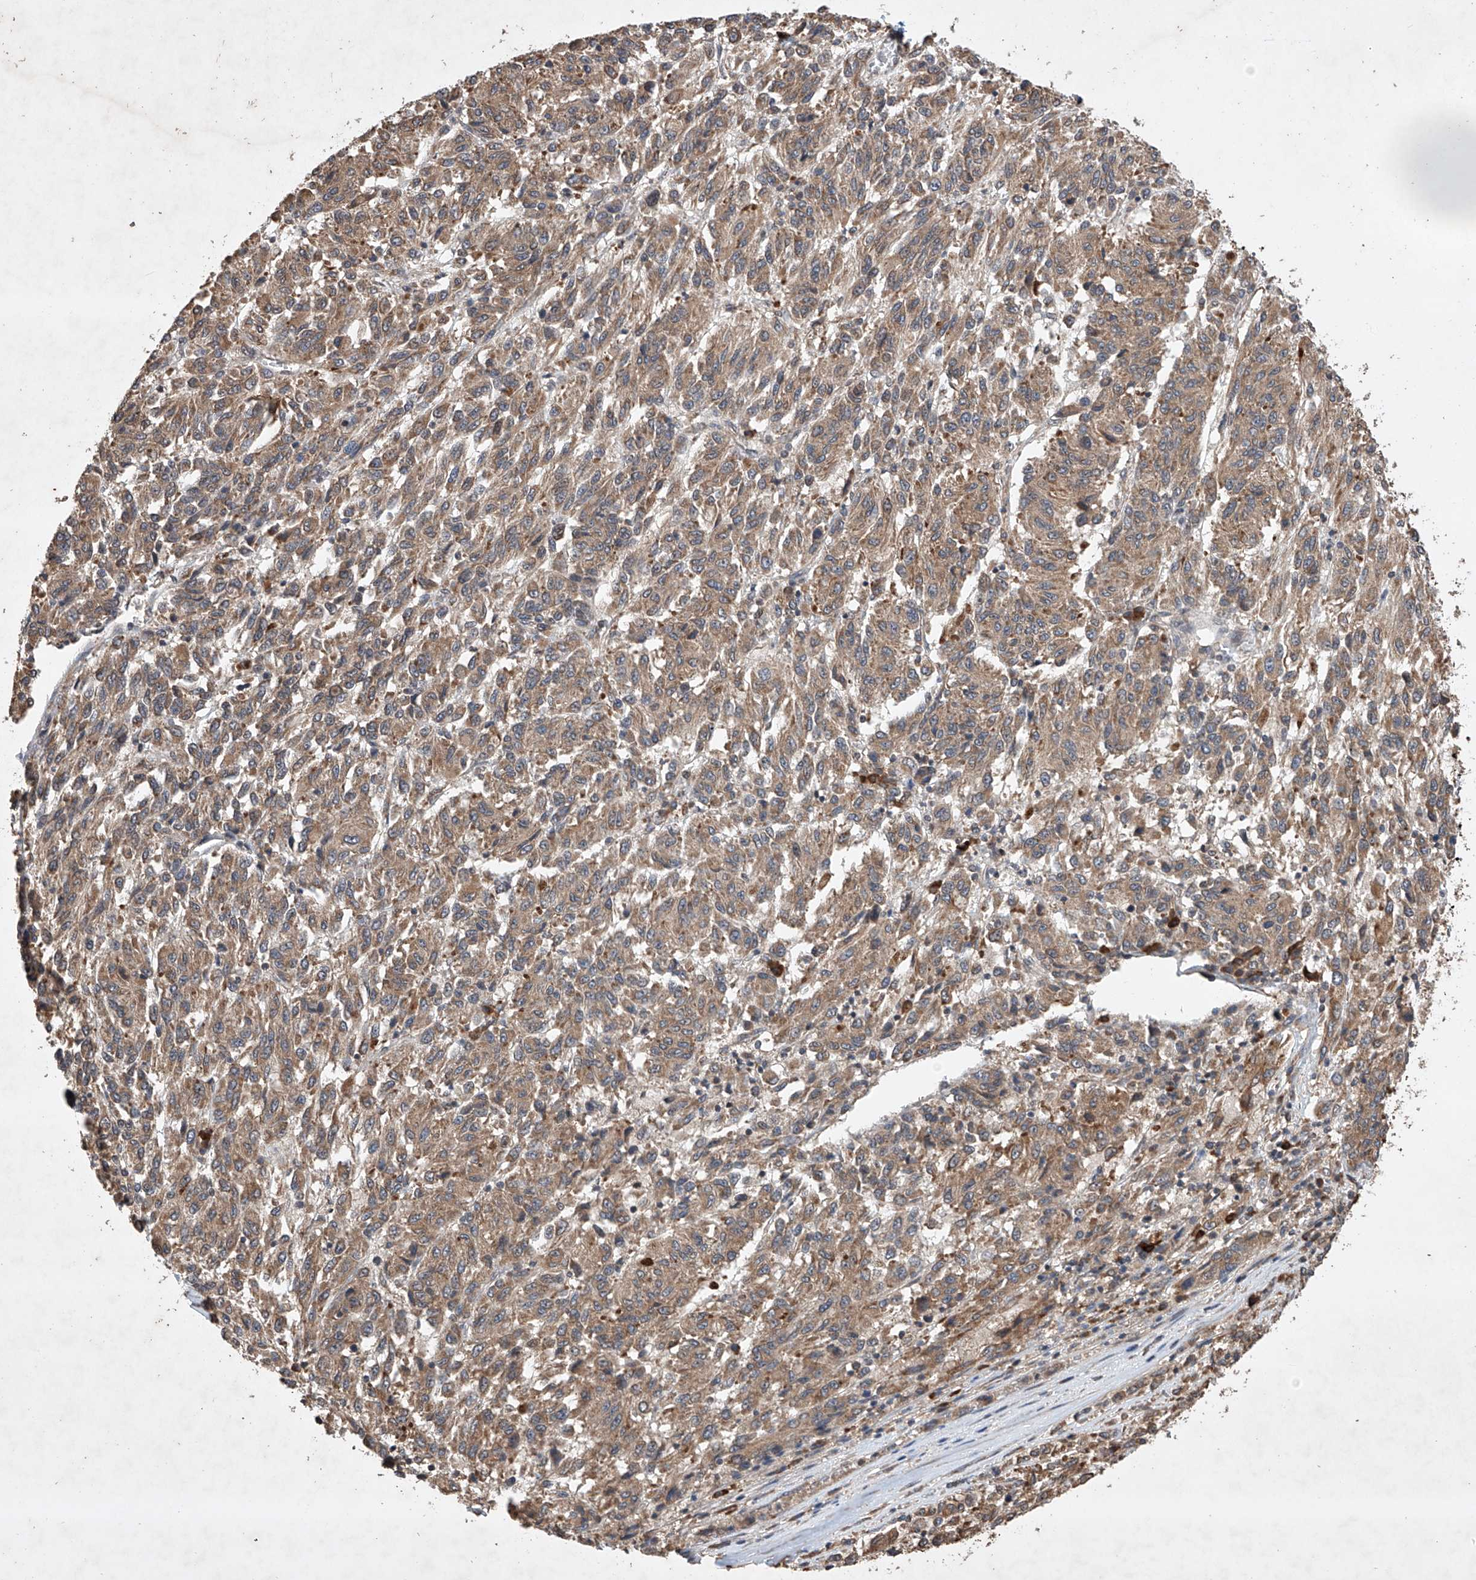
{"staining": {"intensity": "moderate", "quantity": ">75%", "location": "cytoplasmic/membranous"}, "tissue": "melanoma", "cell_type": "Tumor cells", "image_type": "cancer", "snomed": [{"axis": "morphology", "description": "Malignant melanoma, Metastatic site"}, {"axis": "topography", "description": "Lung"}], "caption": "Moderate cytoplasmic/membranous staining for a protein is appreciated in approximately >75% of tumor cells of malignant melanoma (metastatic site) using immunohistochemistry (IHC).", "gene": "LURAP1", "patient": {"sex": "male", "age": 64}}